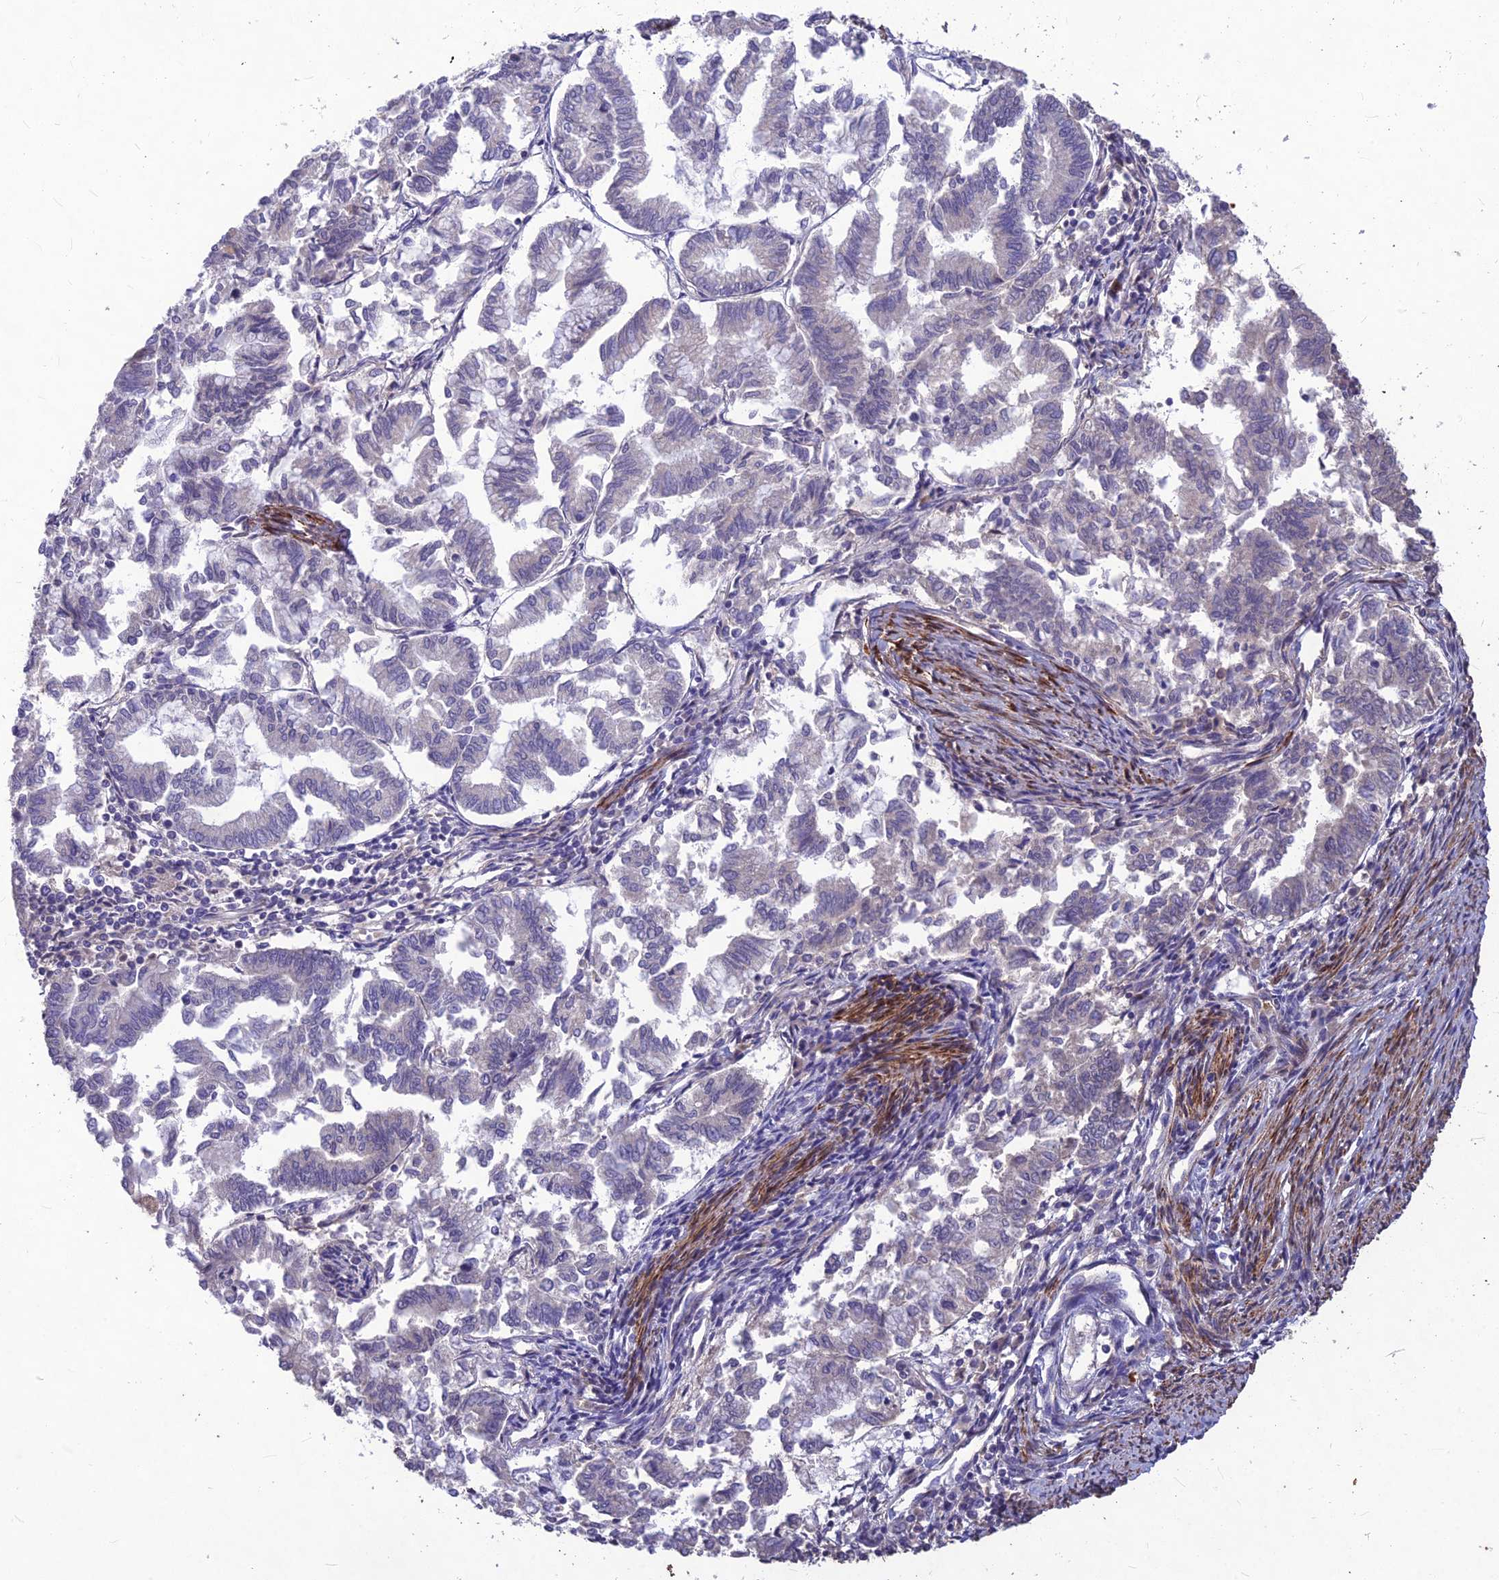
{"staining": {"intensity": "negative", "quantity": "none", "location": "none"}, "tissue": "endometrial cancer", "cell_type": "Tumor cells", "image_type": "cancer", "snomed": [{"axis": "morphology", "description": "Adenocarcinoma, NOS"}, {"axis": "topography", "description": "Endometrium"}], "caption": "A micrograph of endometrial cancer stained for a protein displays no brown staining in tumor cells.", "gene": "CLUH", "patient": {"sex": "female", "age": 79}}